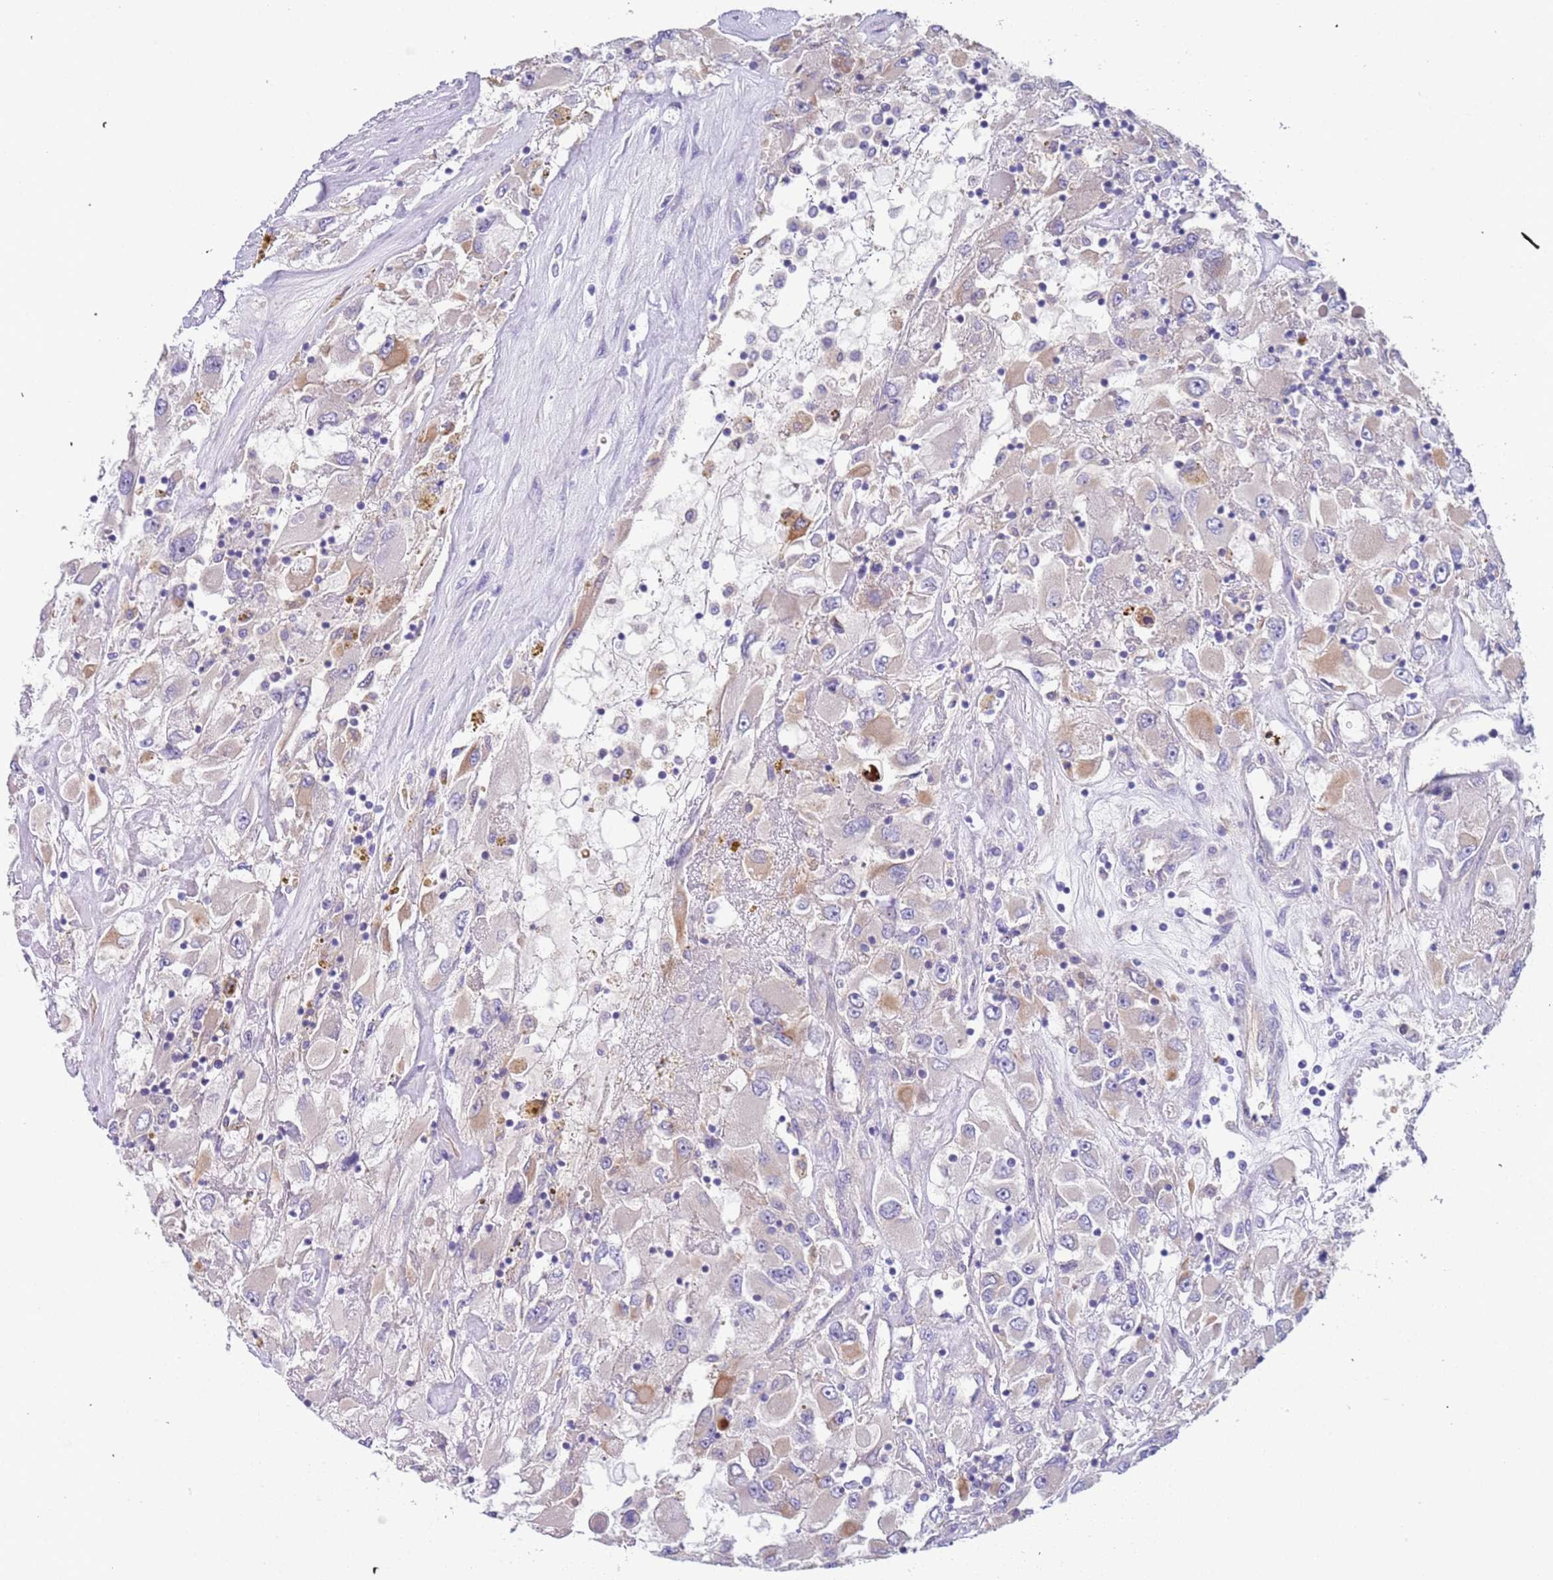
{"staining": {"intensity": "negative", "quantity": "none", "location": "none"}, "tissue": "renal cancer", "cell_type": "Tumor cells", "image_type": "cancer", "snomed": [{"axis": "morphology", "description": "Adenocarcinoma, NOS"}, {"axis": "topography", "description": "Kidney"}], "caption": "The image reveals no significant positivity in tumor cells of adenocarcinoma (renal).", "gene": "LAMB4", "patient": {"sex": "female", "age": 52}}